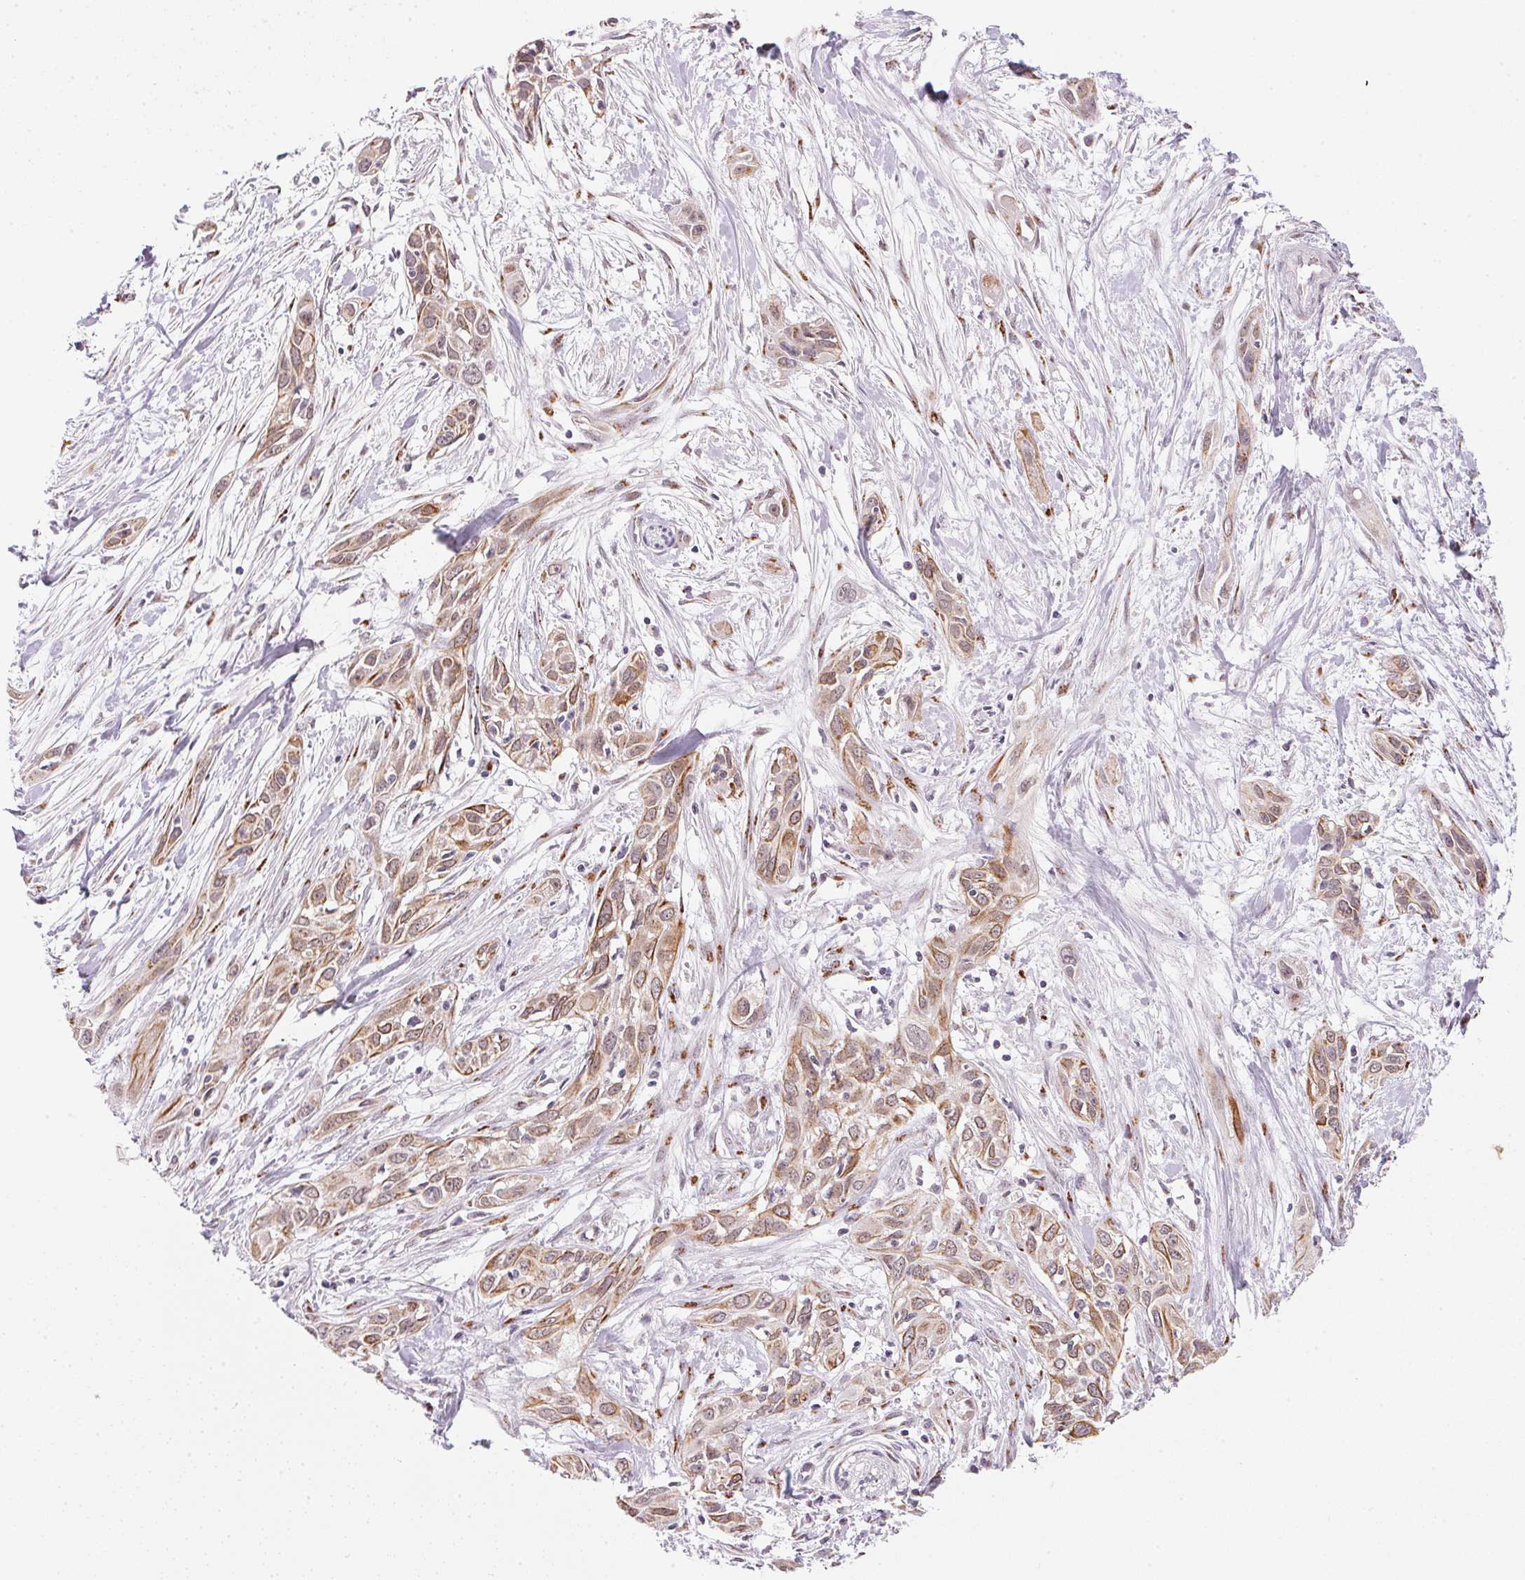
{"staining": {"intensity": "moderate", "quantity": ">75%", "location": "cytoplasmic/membranous"}, "tissue": "pancreatic cancer", "cell_type": "Tumor cells", "image_type": "cancer", "snomed": [{"axis": "morphology", "description": "Adenocarcinoma, NOS"}, {"axis": "topography", "description": "Pancreas"}], "caption": "Pancreatic cancer stained with a protein marker reveals moderate staining in tumor cells.", "gene": "RAB22A", "patient": {"sex": "female", "age": 55}}